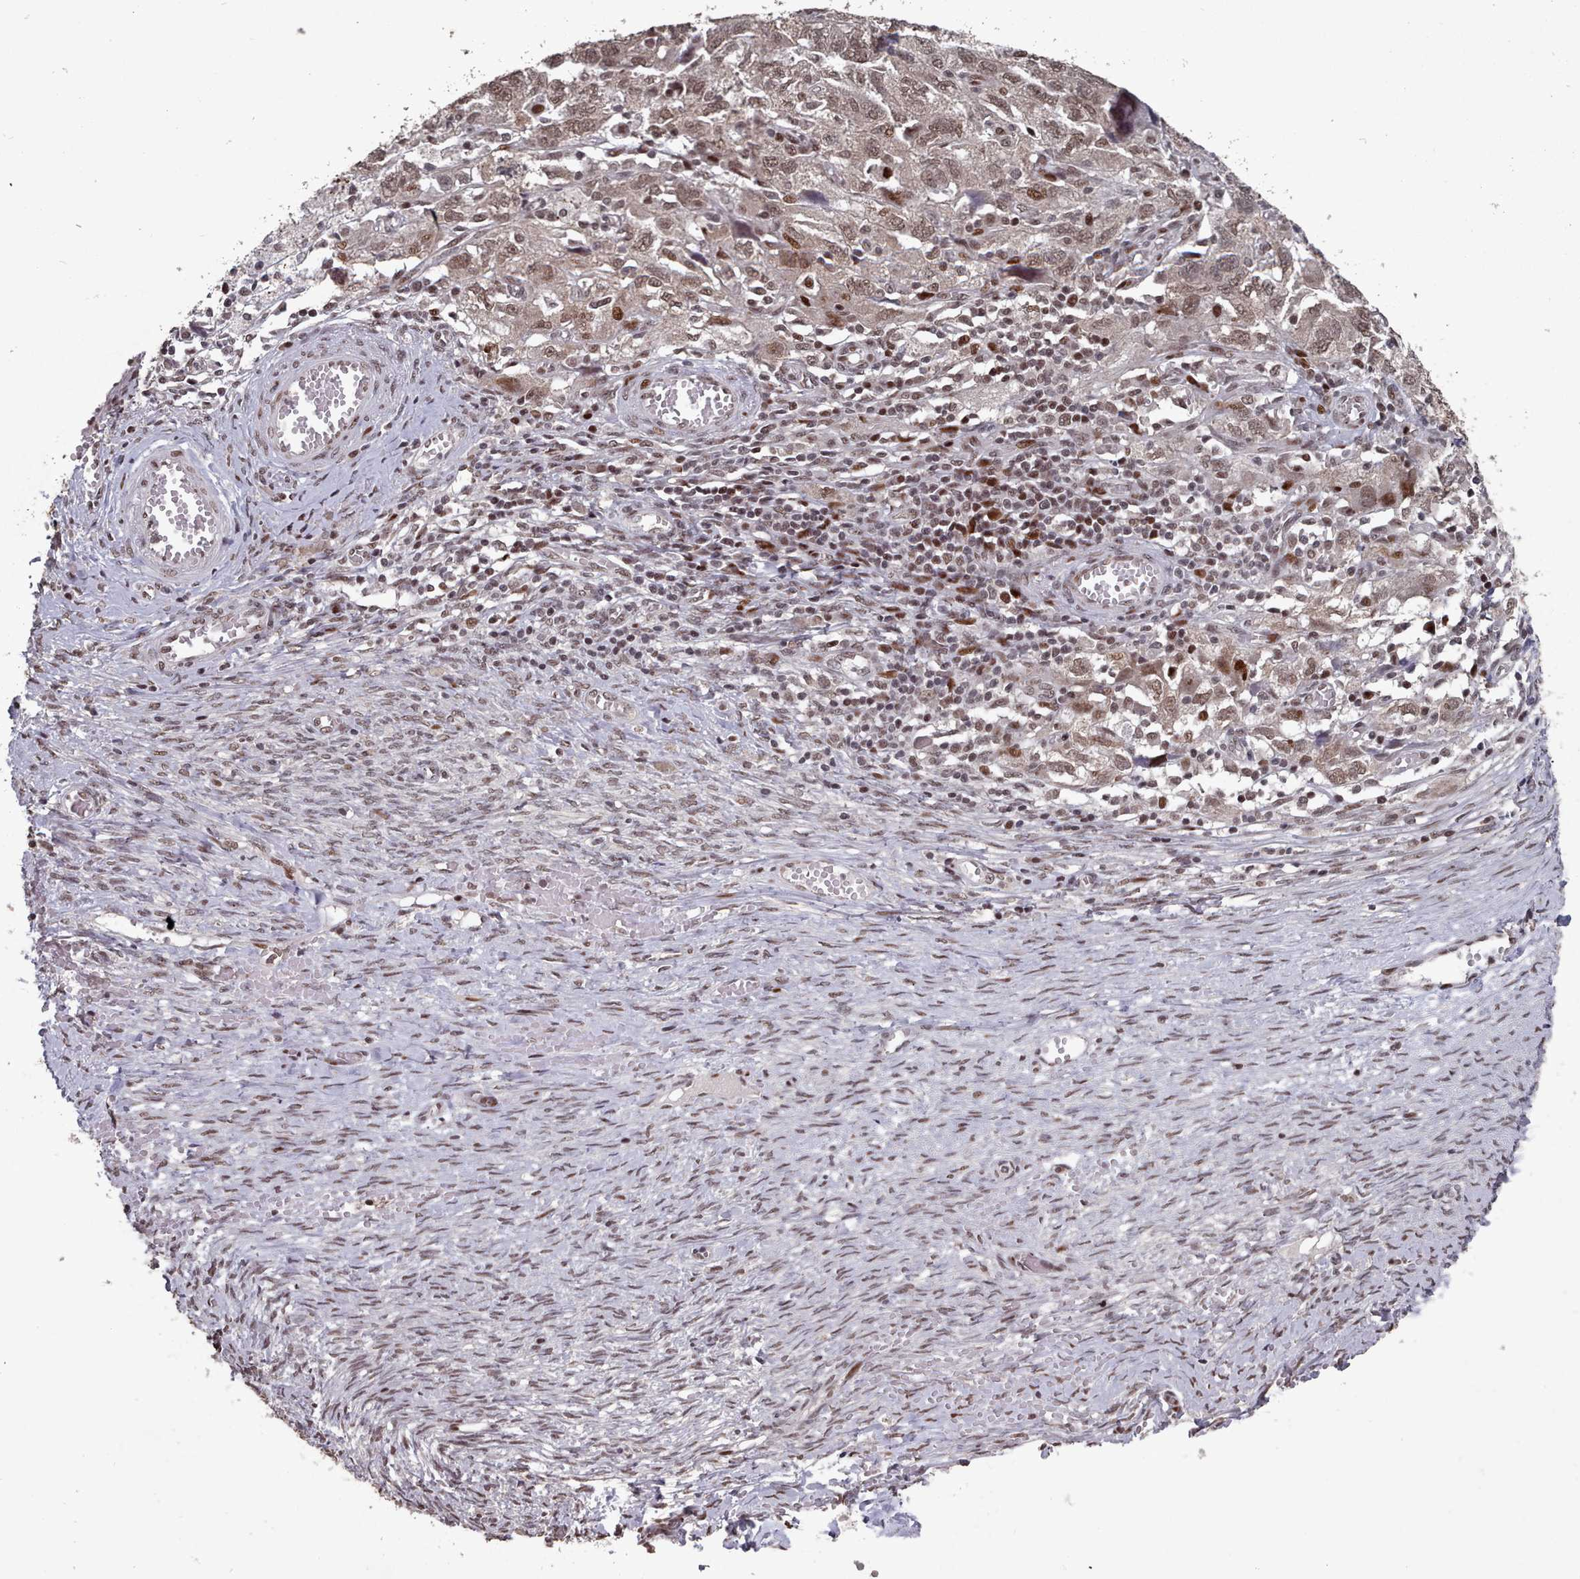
{"staining": {"intensity": "moderate", "quantity": ">75%", "location": "nuclear"}, "tissue": "ovarian cancer", "cell_type": "Tumor cells", "image_type": "cancer", "snomed": [{"axis": "morphology", "description": "Carcinoma, NOS"}, {"axis": "morphology", "description": "Cystadenocarcinoma, serous, NOS"}, {"axis": "topography", "description": "Ovary"}], "caption": "There is medium levels of moderate nuclear expression in tumor cells of ovarian cancer (serous cystadenocarcinoma), as demonstrated by immunohistochemical staining (brown color).", "gene": "PNRC2", "patient": {"sex": "female", "age": 69}}